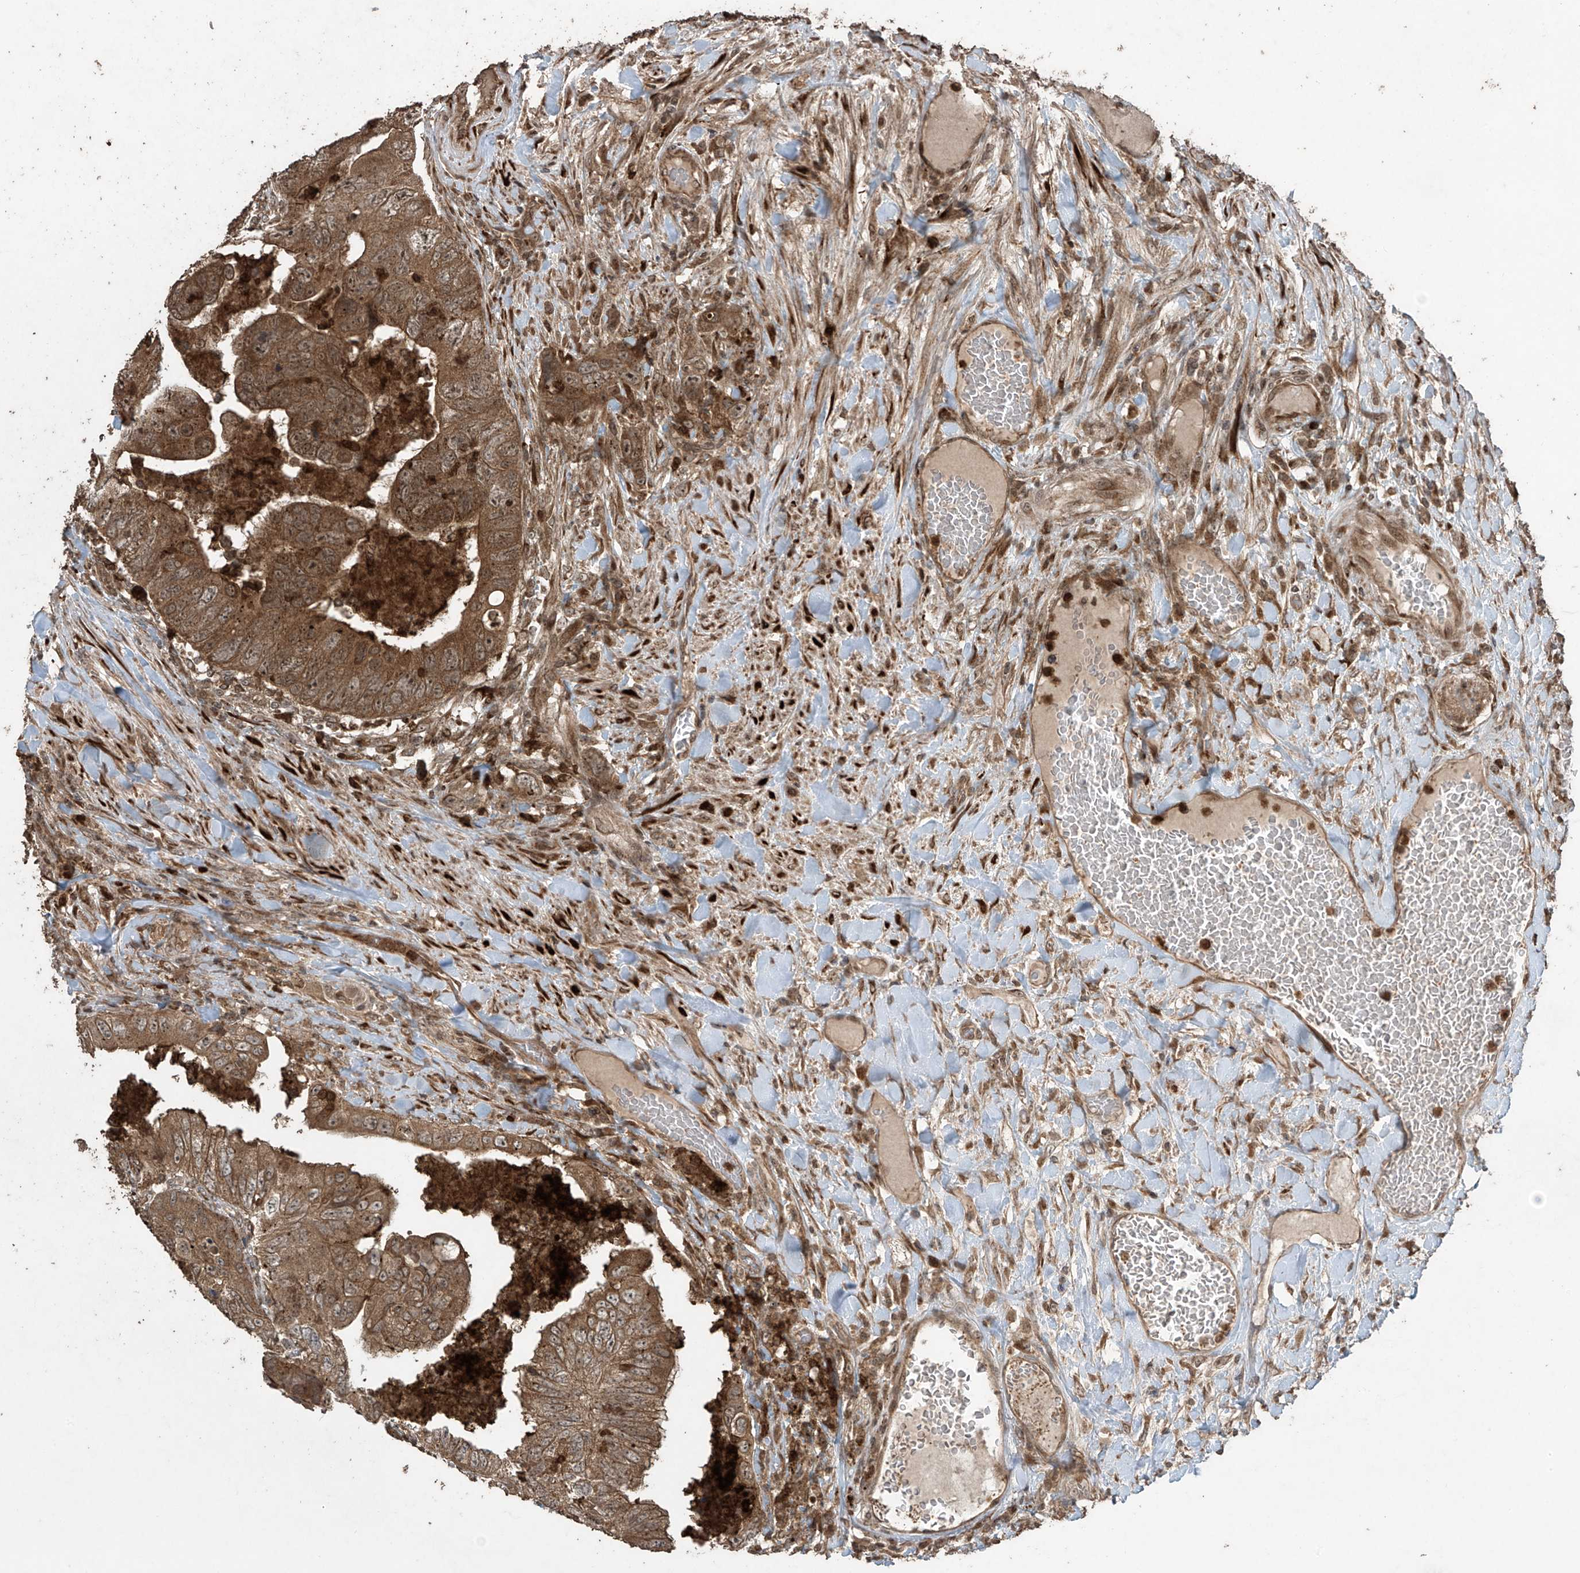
{"staining": {"intensity": "moderate", "quantity": ">75%", "location": "cytoplasmic/membranous"}, "tissue": "colorectal cancer", "cell_type": "Tumor cells", "image_type": "cancer", "snomed": [{"axis": "morphology", "description": "Adenocarcinoma, NOS"}, {"axis": "topography", "description": "Rectum"}], "caption": "An image showing moderate cytoplasmic/membranous staining in about >75% of tumor cells in colorectal cancer, as visualized by brown immunohistochemical staining.", "gene": "PGPEP1", "patient": {"sex": "male", "age": 63}}